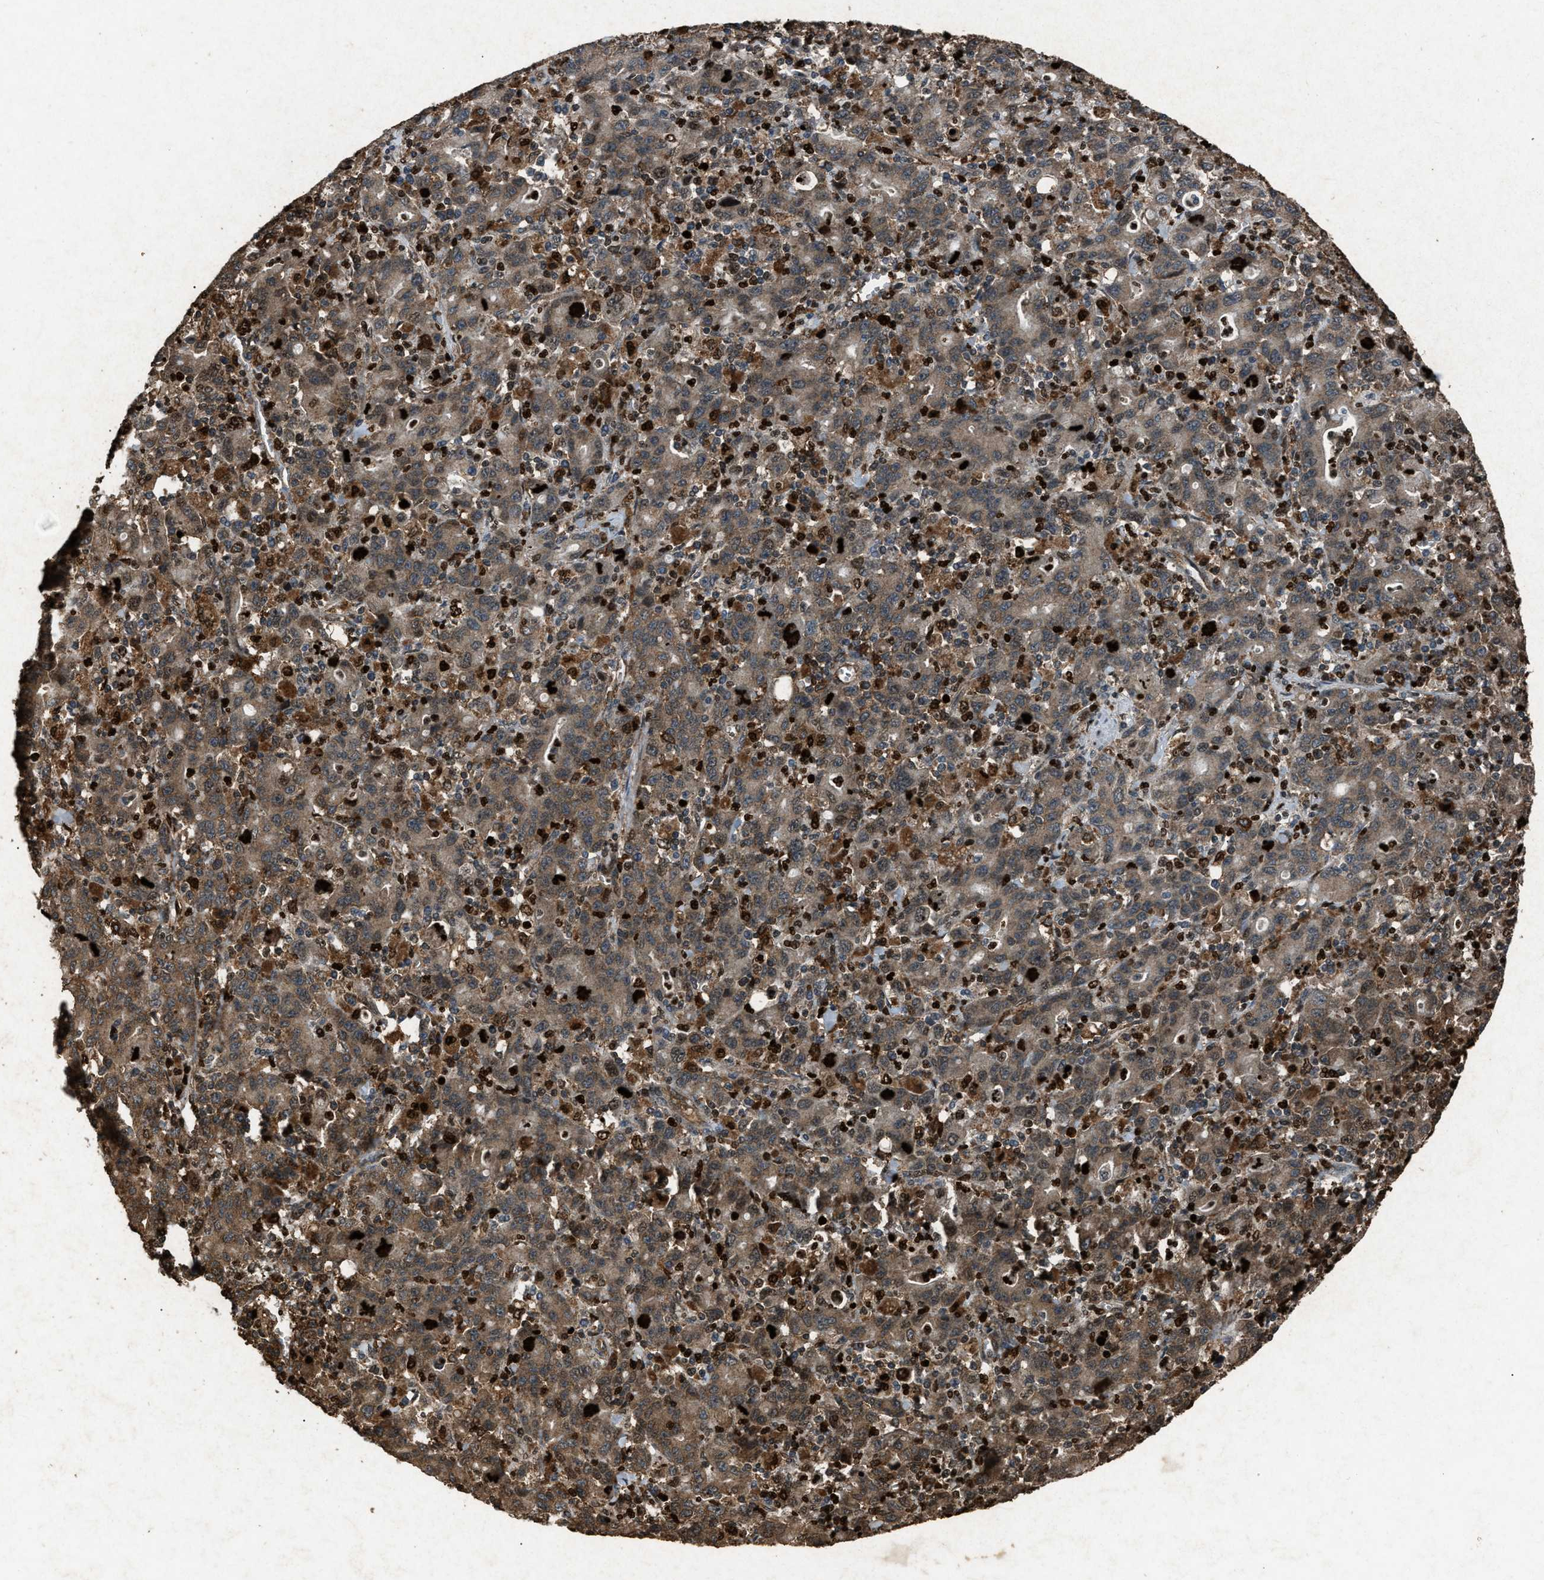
{"staining": {"intensity": "moderate", "quantity": ">75%", "location": "cytoplasmic/membranous"}, "tissue": "stomach cancer", "cell_type": "Tumor cells", "image_type": "cancer", "snomed": [{"axis": "morphology", "description": "Adenocarcinoma, NOS"}, {"axis": "topography", "description": "Stomach, upper"}], "caption": "There is medium levels of moderate cytoplasmic/membranous positivity in tumor cells of stomach cancer, as demonstrated by immunohistochemical staining (brown color).", "gene": "PSMD1", "patient": {"sex": "male", "age": 69}}